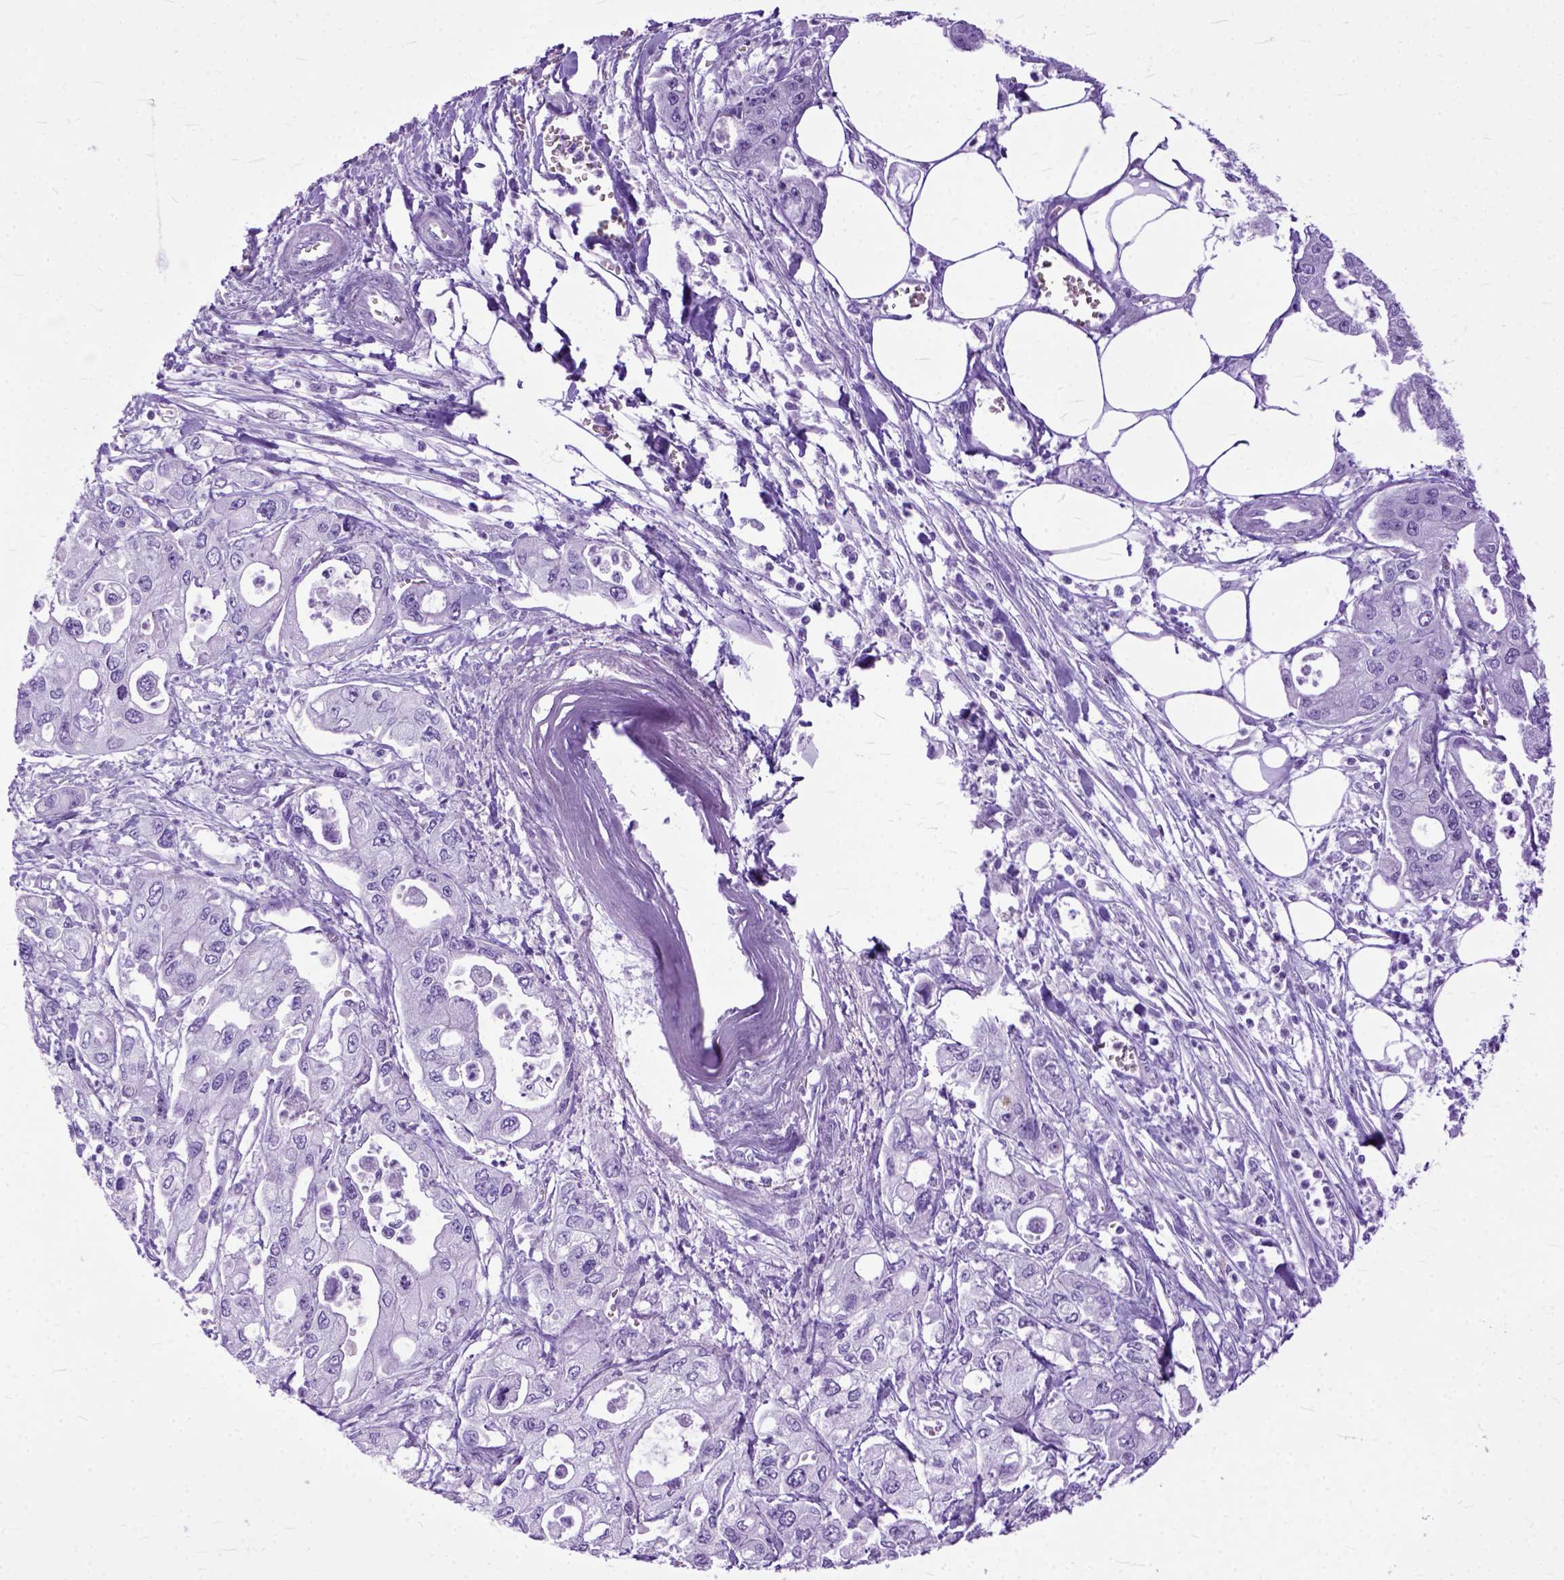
{"staining": {"intensity": "negative", "quantity": "none", "location": "none"}, "tissue": "pancreatic cancer", "cell_type": "Tumor cells", "image_type": "cancer", "snomed": [{"axis": "morphology", "description": "Adenocarcinoma, NOS"}, {"axis": "topography", "description": "Pancreas"}], "caption": "This is an IHC micrograph of human pancreatic cancer (adenocarcinoma). There is no positivity in tumor cells.", "gene": "GNGT1", "patient": {"sex": "male", "age": 70}}